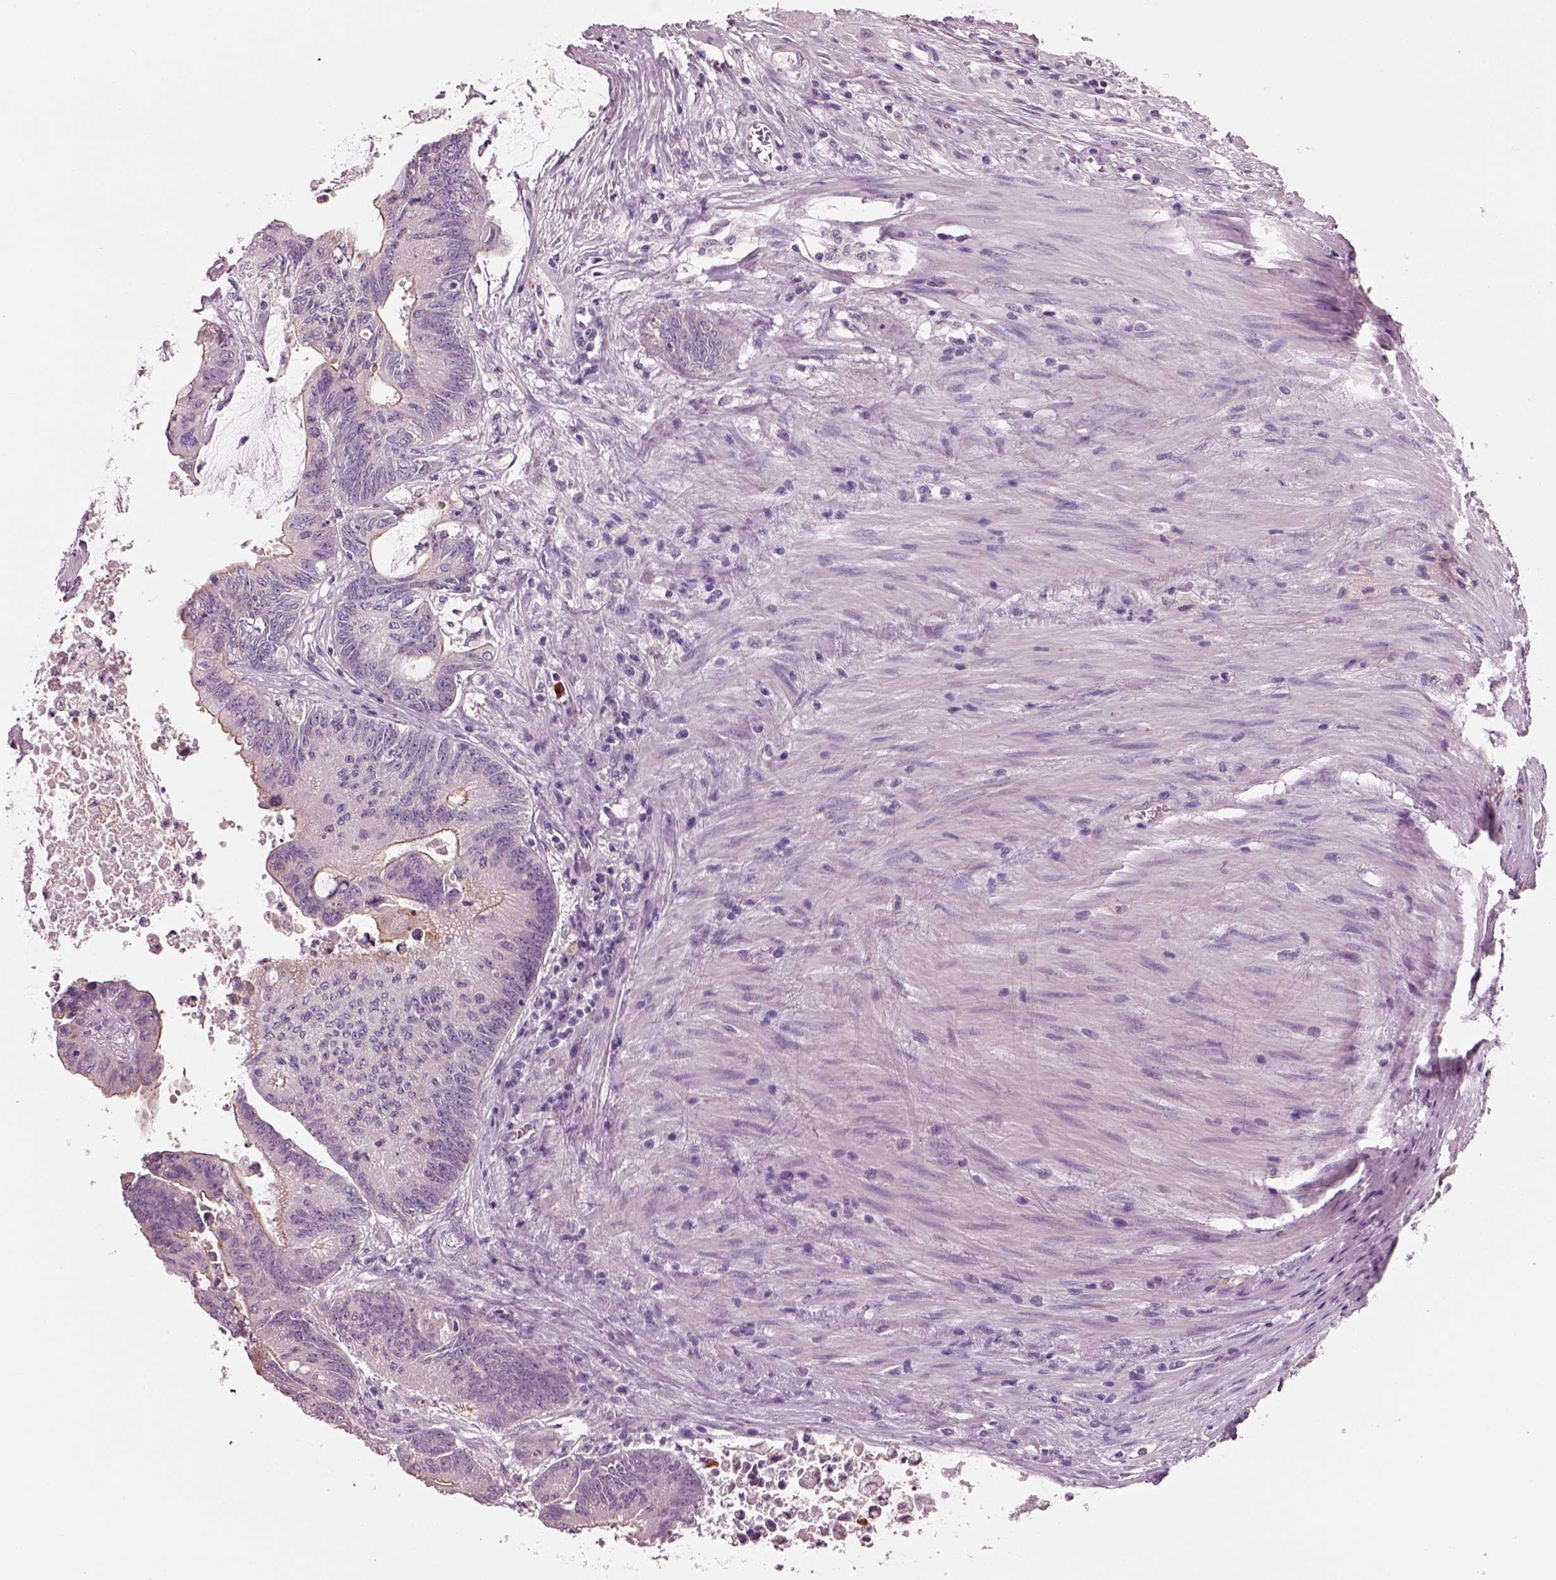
{"staining": {"intensity": "negative", "quantity": "none", "location": "none"}, "tissue": "colorectal cancer", "cell_type": "Tumor cells", "image_type": "cancer", "snomed": [{"axis": "morphology", "description": "Adenocarcinoma, NOS"}, {"axis": "topography", "description": "Rectum"}], "caption": "This is an immunohistochemistry (IHC) micrograph of colorectal cancer (adenocarcinoma). There is no expression in tumor cells.", "gene": "IGLL1", "patient": {"sex": "male", "age": 59}}